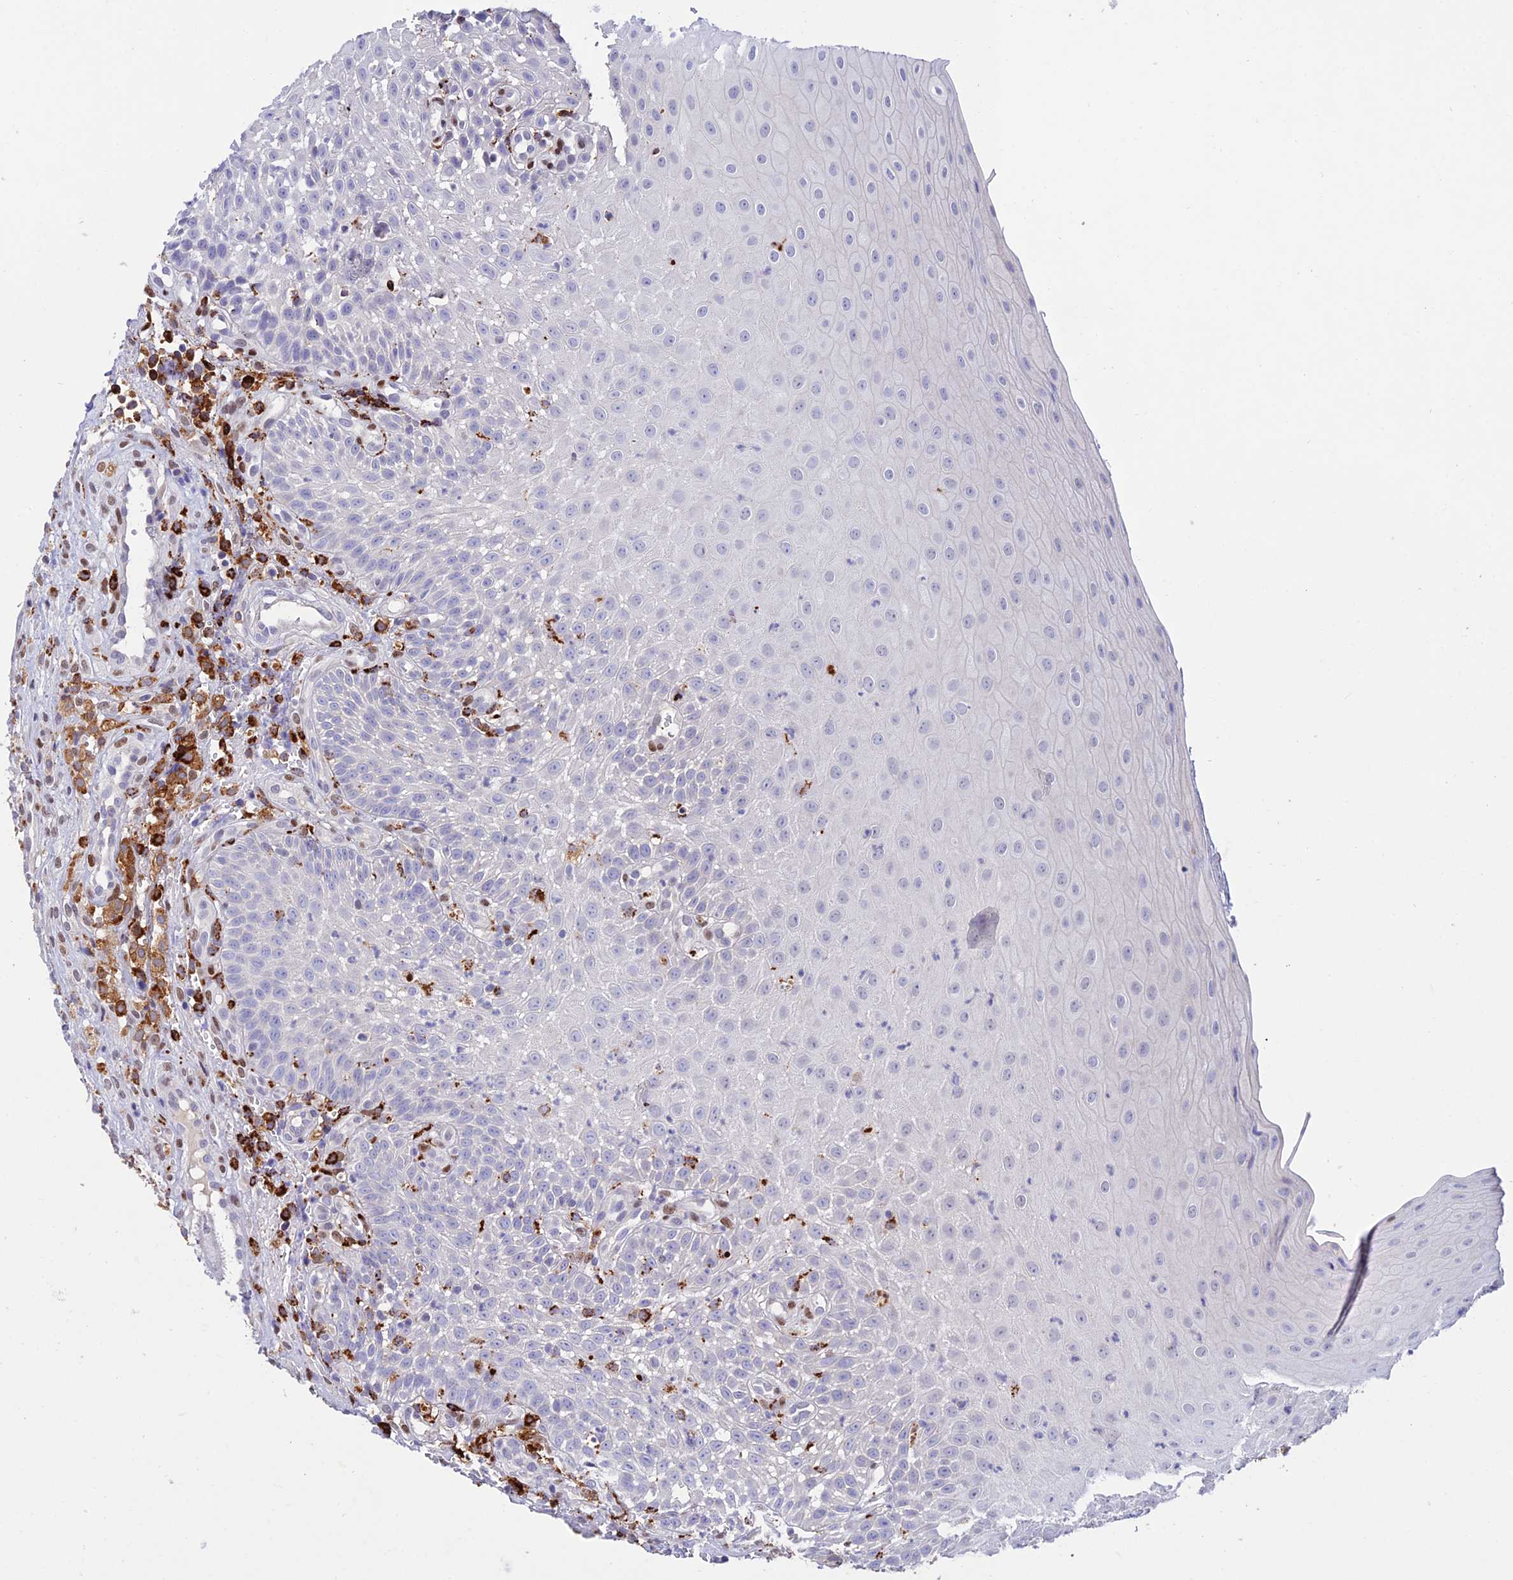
{"staining": {"intensity": "negative", "quantity": "none", "location": "none"}, "tissue": "oral mucosa", "cell_type": "Squamous epithelial cells", "image_type": "normal", "snomed": [{"axis": "morphology", "description": "Normal tissue, NOS"}, {"axis": "topography", "description": "Oral tissue"}], "caption": "High power microscopy image of an immunohistochemistry photomicrograph of normal oral mucosa, revealing no significant positivity in squamous epithelial cells.", "gene": "HIC1", "patient": {"sex": "female", "age": 13}}